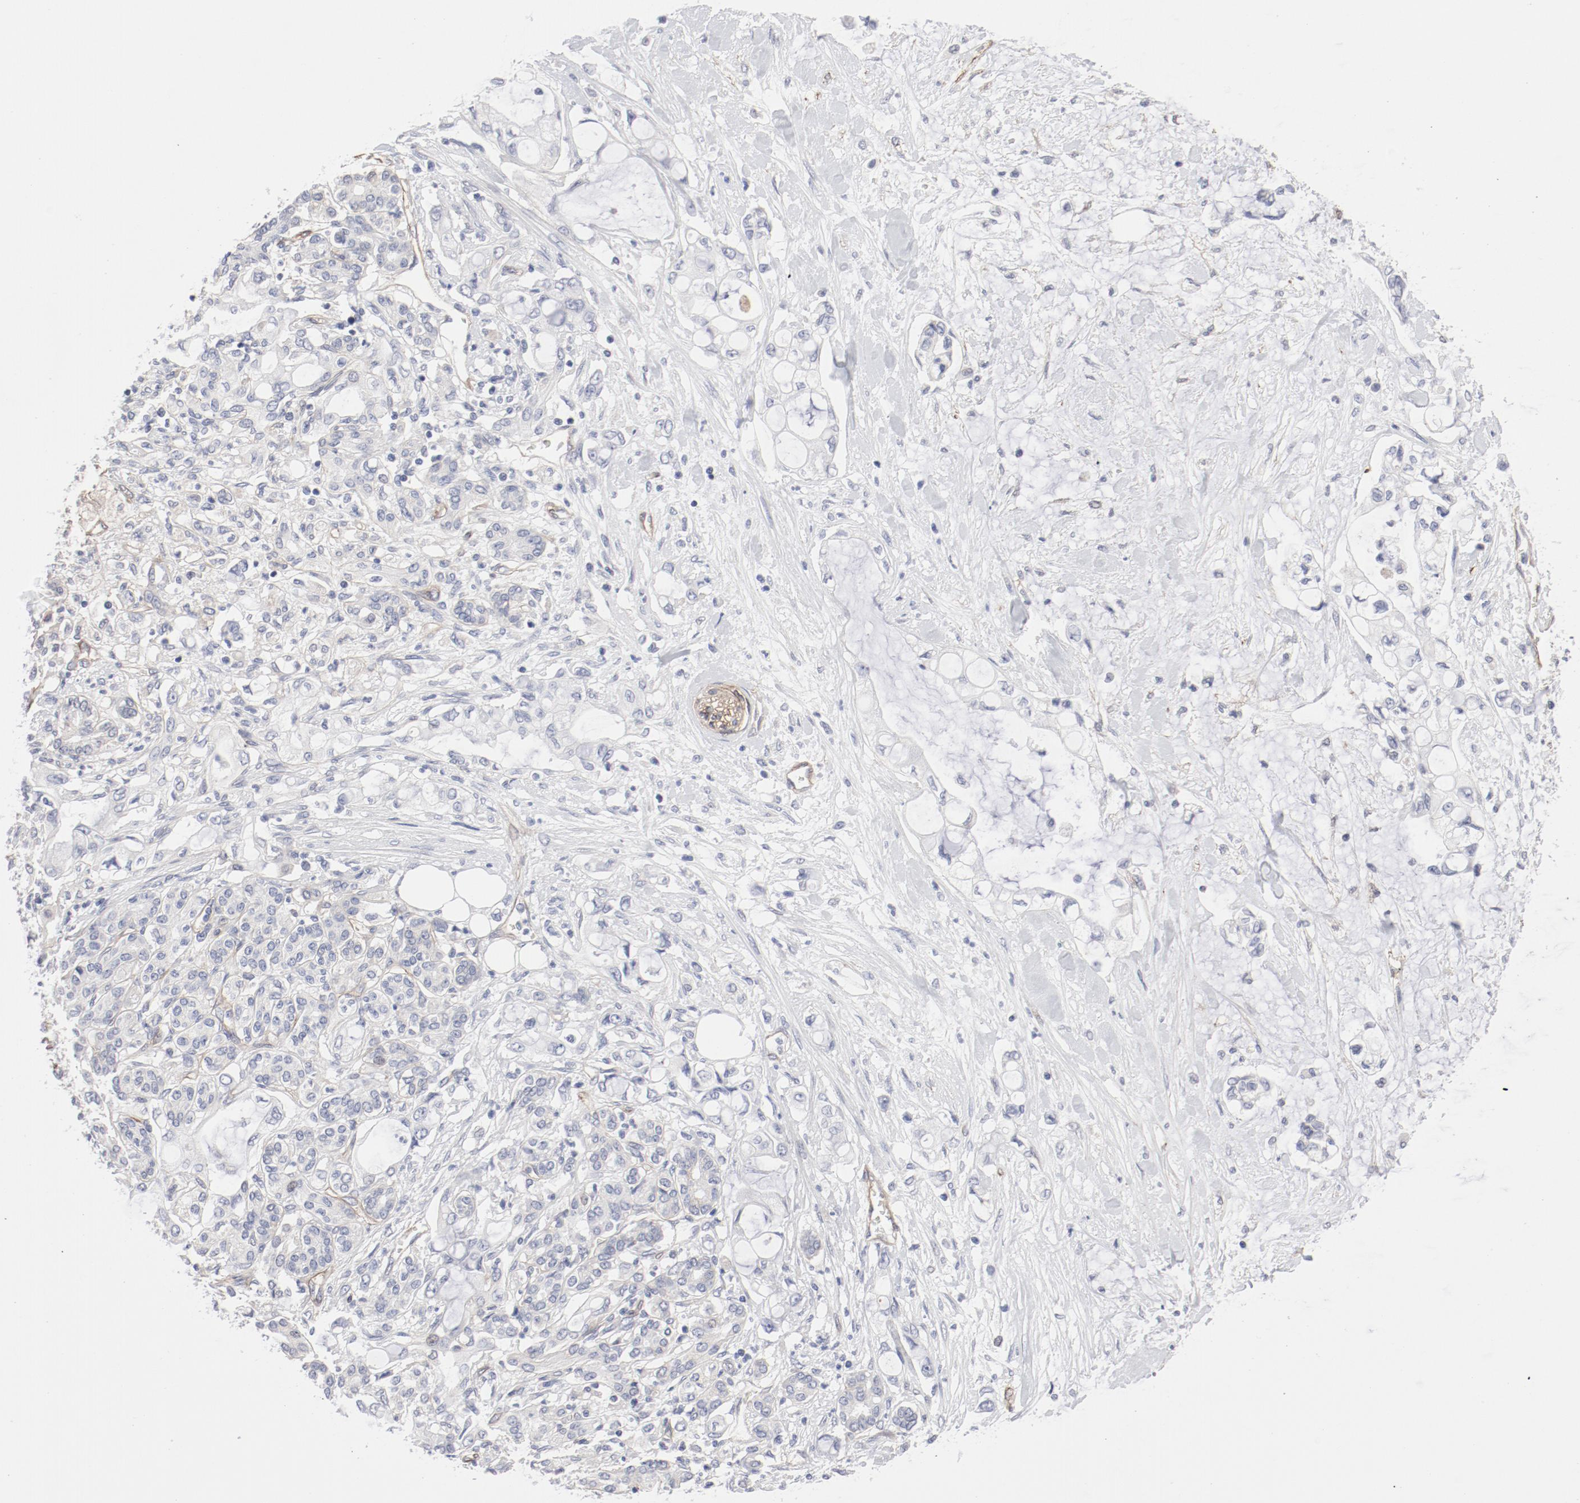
{"staining": {"intensity": "negative", "quantity": "none", "location": "none"}, "tissue": "pancreatic cancer", "cell_type": "Tumor cells", "image_type": "cancer", "snomed": [{"axis": "morphology", "description": "Adenocarcinoma, NOS"}, {"axis": "topography", "description": "Pancreas"}], "caption": "Pancreatic cancer stained for a protein using immunohistochemistry (IHC) displays no positivity tumor cells.", "gene": "MAGED4", "patient": {"sex": "female", "age": 70}}